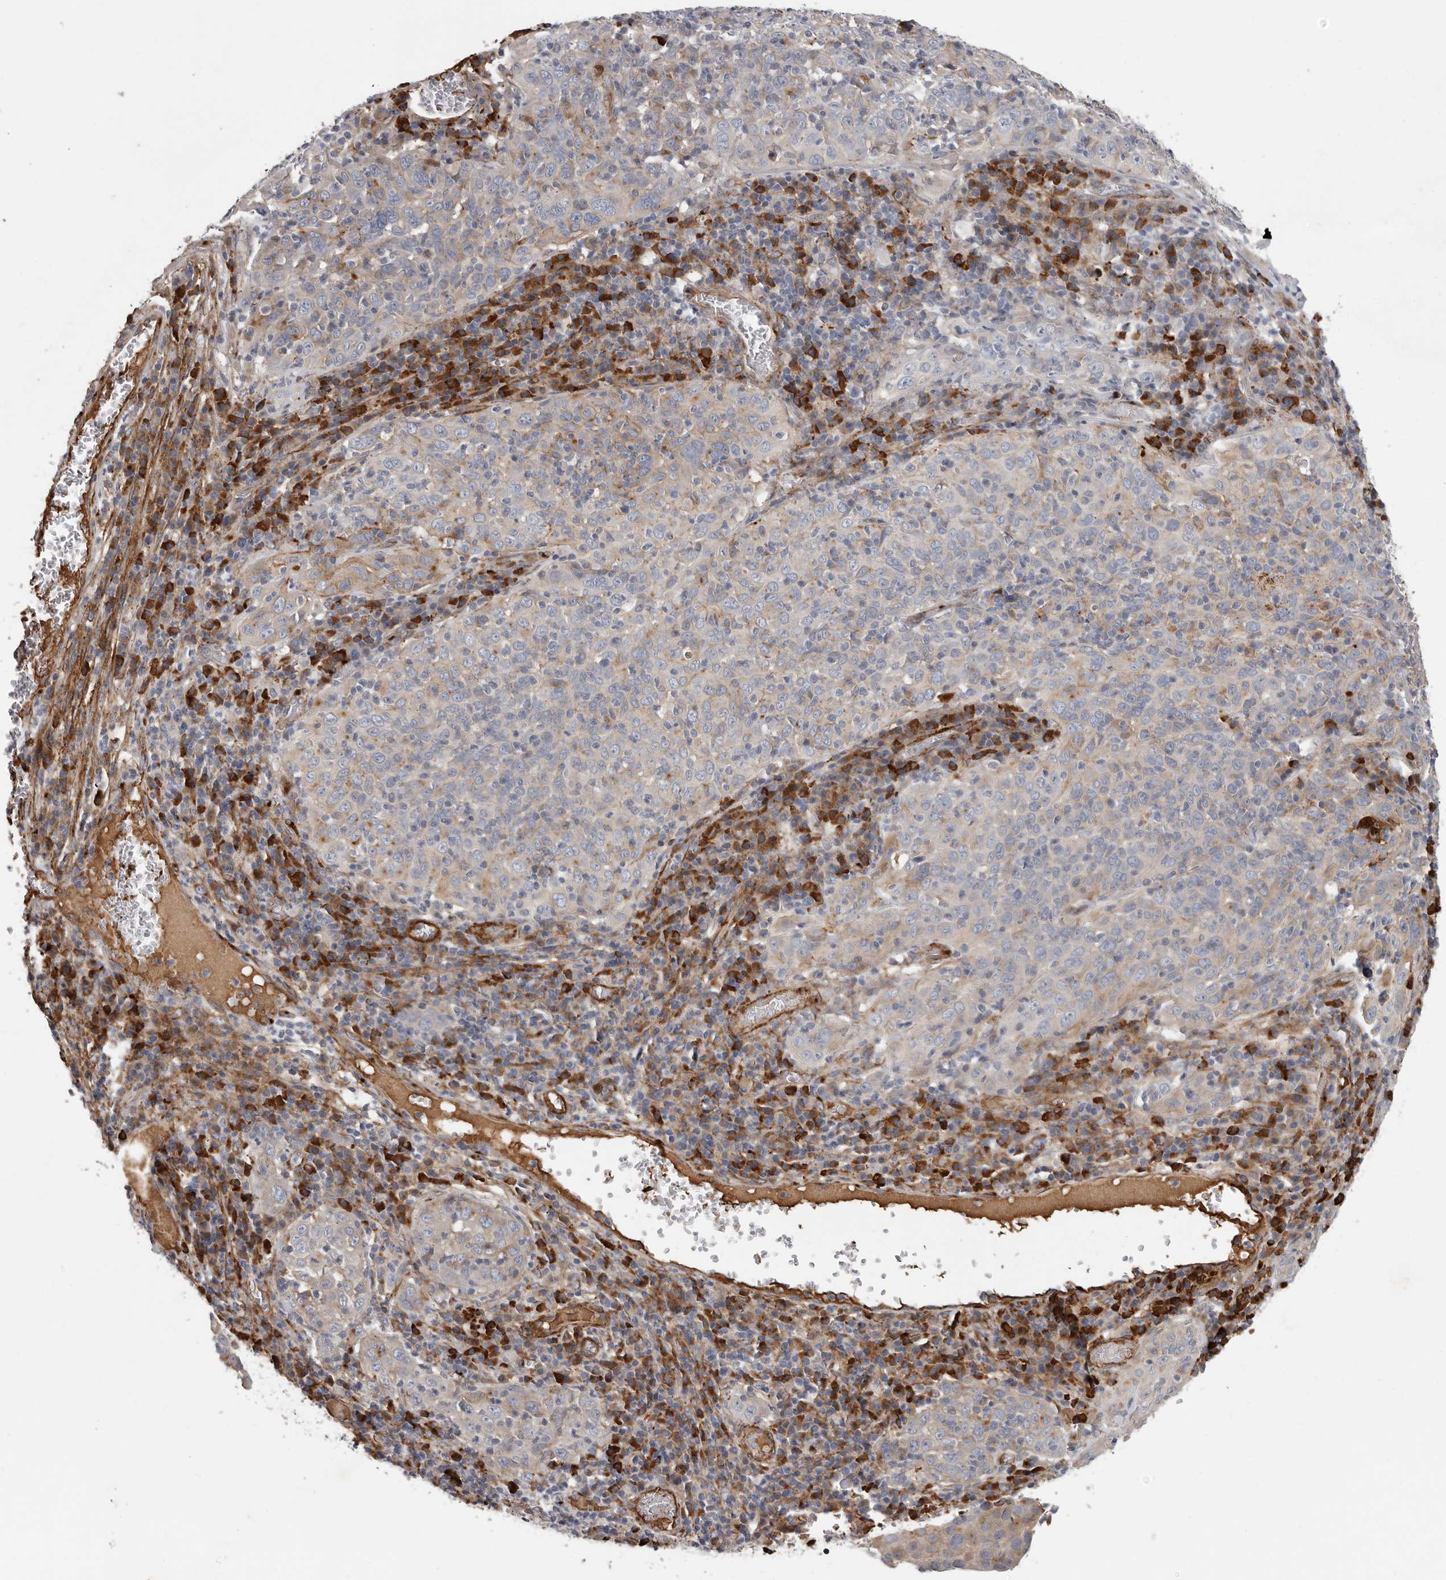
{"staining": {"intensity": "weak", "quantity": "<25%", "location": "cytoplasmic/membranous"}, "tissue": "cervical cancer", "cell_type": "Tumor cells", "image_type": "cancer", "snomed": [{"axis": "morphology", "description": "Squamous cell carcinoma, NOS"}, {"axis": "topography", "description": "Cervix"}], "caption": "A high-resolution photomicrograph shows IHC staining of squamous cell carcinoma (cervical), which displays no significant expression in tumor cells. (DAB immunohistochemistry (IHC), high magnification).", "gene": "ATXN3L", "patient": {"sex": "female", "age": 46}}